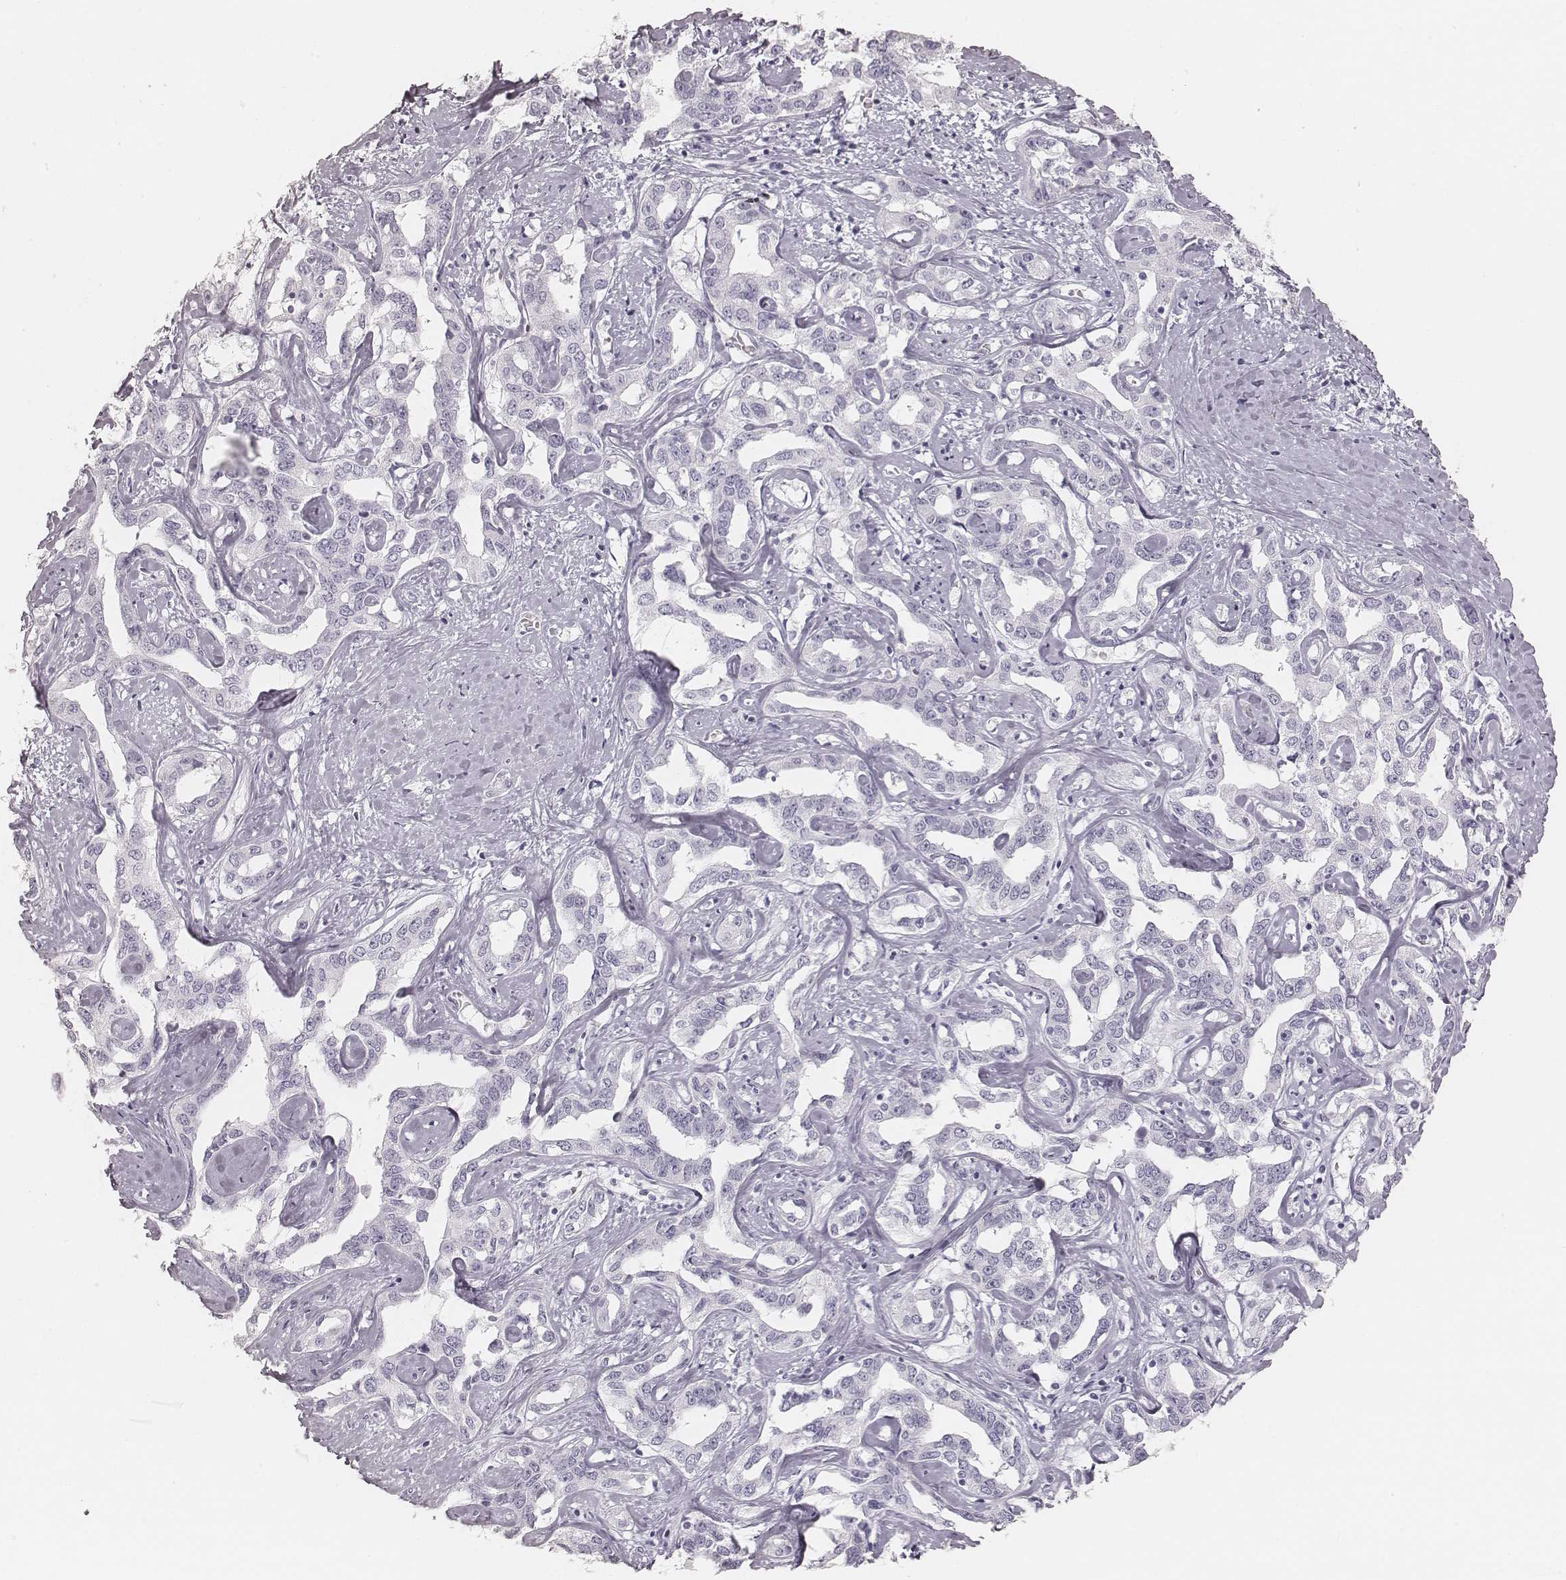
{"staining": {"intensity": "negative", "quantity": "none", "location": "none"}, "tissue": "liver cancer", "cell_type": "Tumor cells", "image_type": "cancer", "snomed": [{"axis": "morphology", "description": "Cholangiocarcinoma"}, {"axis": "topography", "description": "Liver"}], "caption": "Immunohistochemistry histopathology image of neoplastic tissue: liver cholangiocarcinoma stained with DAB (3,3'-diaminobenzidine) shows no significant protein expression in tumor cells. Nuclei are stained in blue.", "gene": "KRT82", "patient": {"sex": "male", "age": 59}}